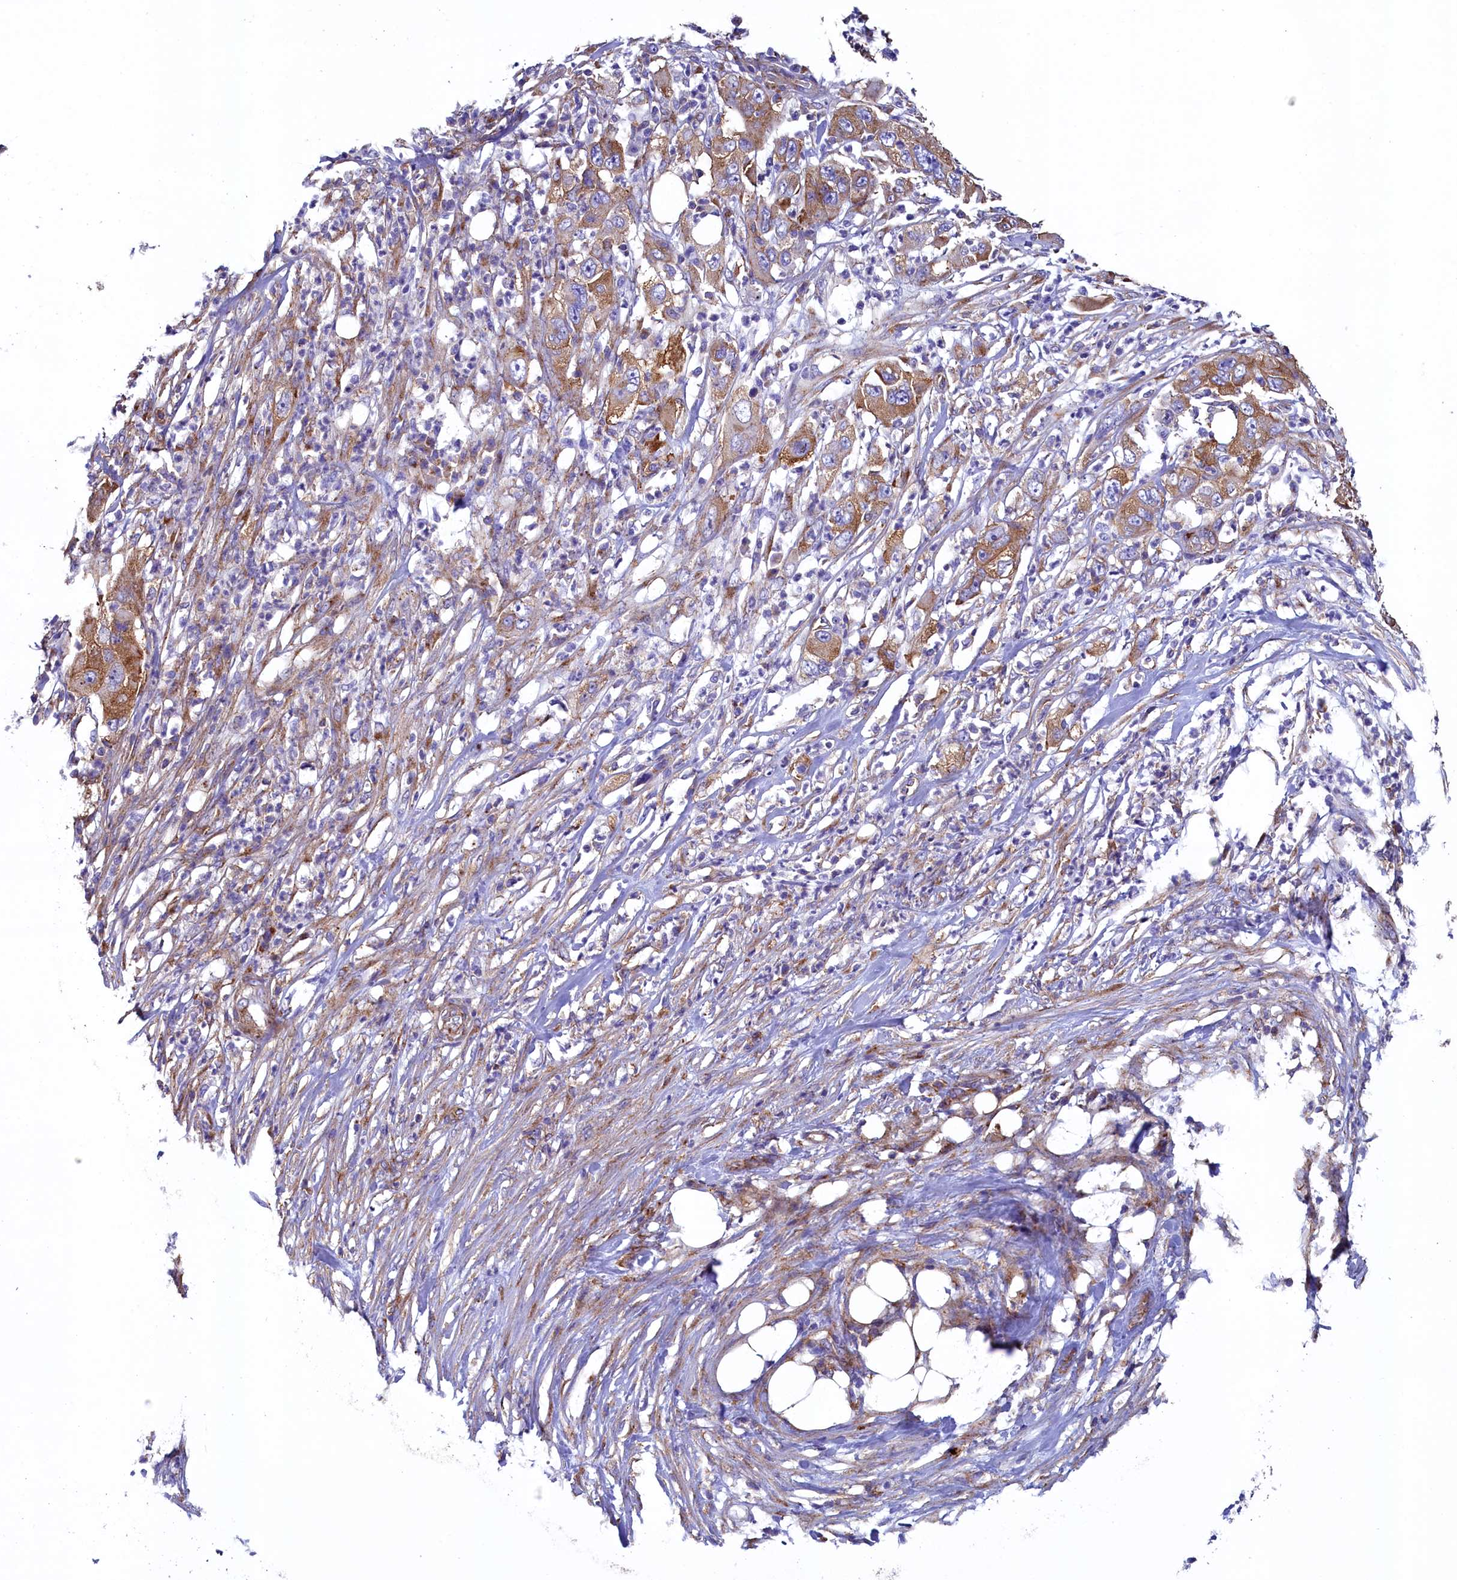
{"staining": {"intensity": "moderate", "quantity": ">75%", "location": "cytoplasmic/membranous"}, "tissue": "pancreatic cancer", "cell_type": "Tumor cells", "image_type": "cancer", "snomed": [{"axis": "morphology", "description": "Adenocarcinoma, NOS"}, {"axis": "topography", "description": "Pancreas"}], "caption": "DAB immunohistochemical staining of pancreatic cancer demonstrates moderate cytoplasmic/membranous protein positivity in about >75% of tumor cells.", "gene": "GPR21", "patient": {"sex": "female", "age": 78}}